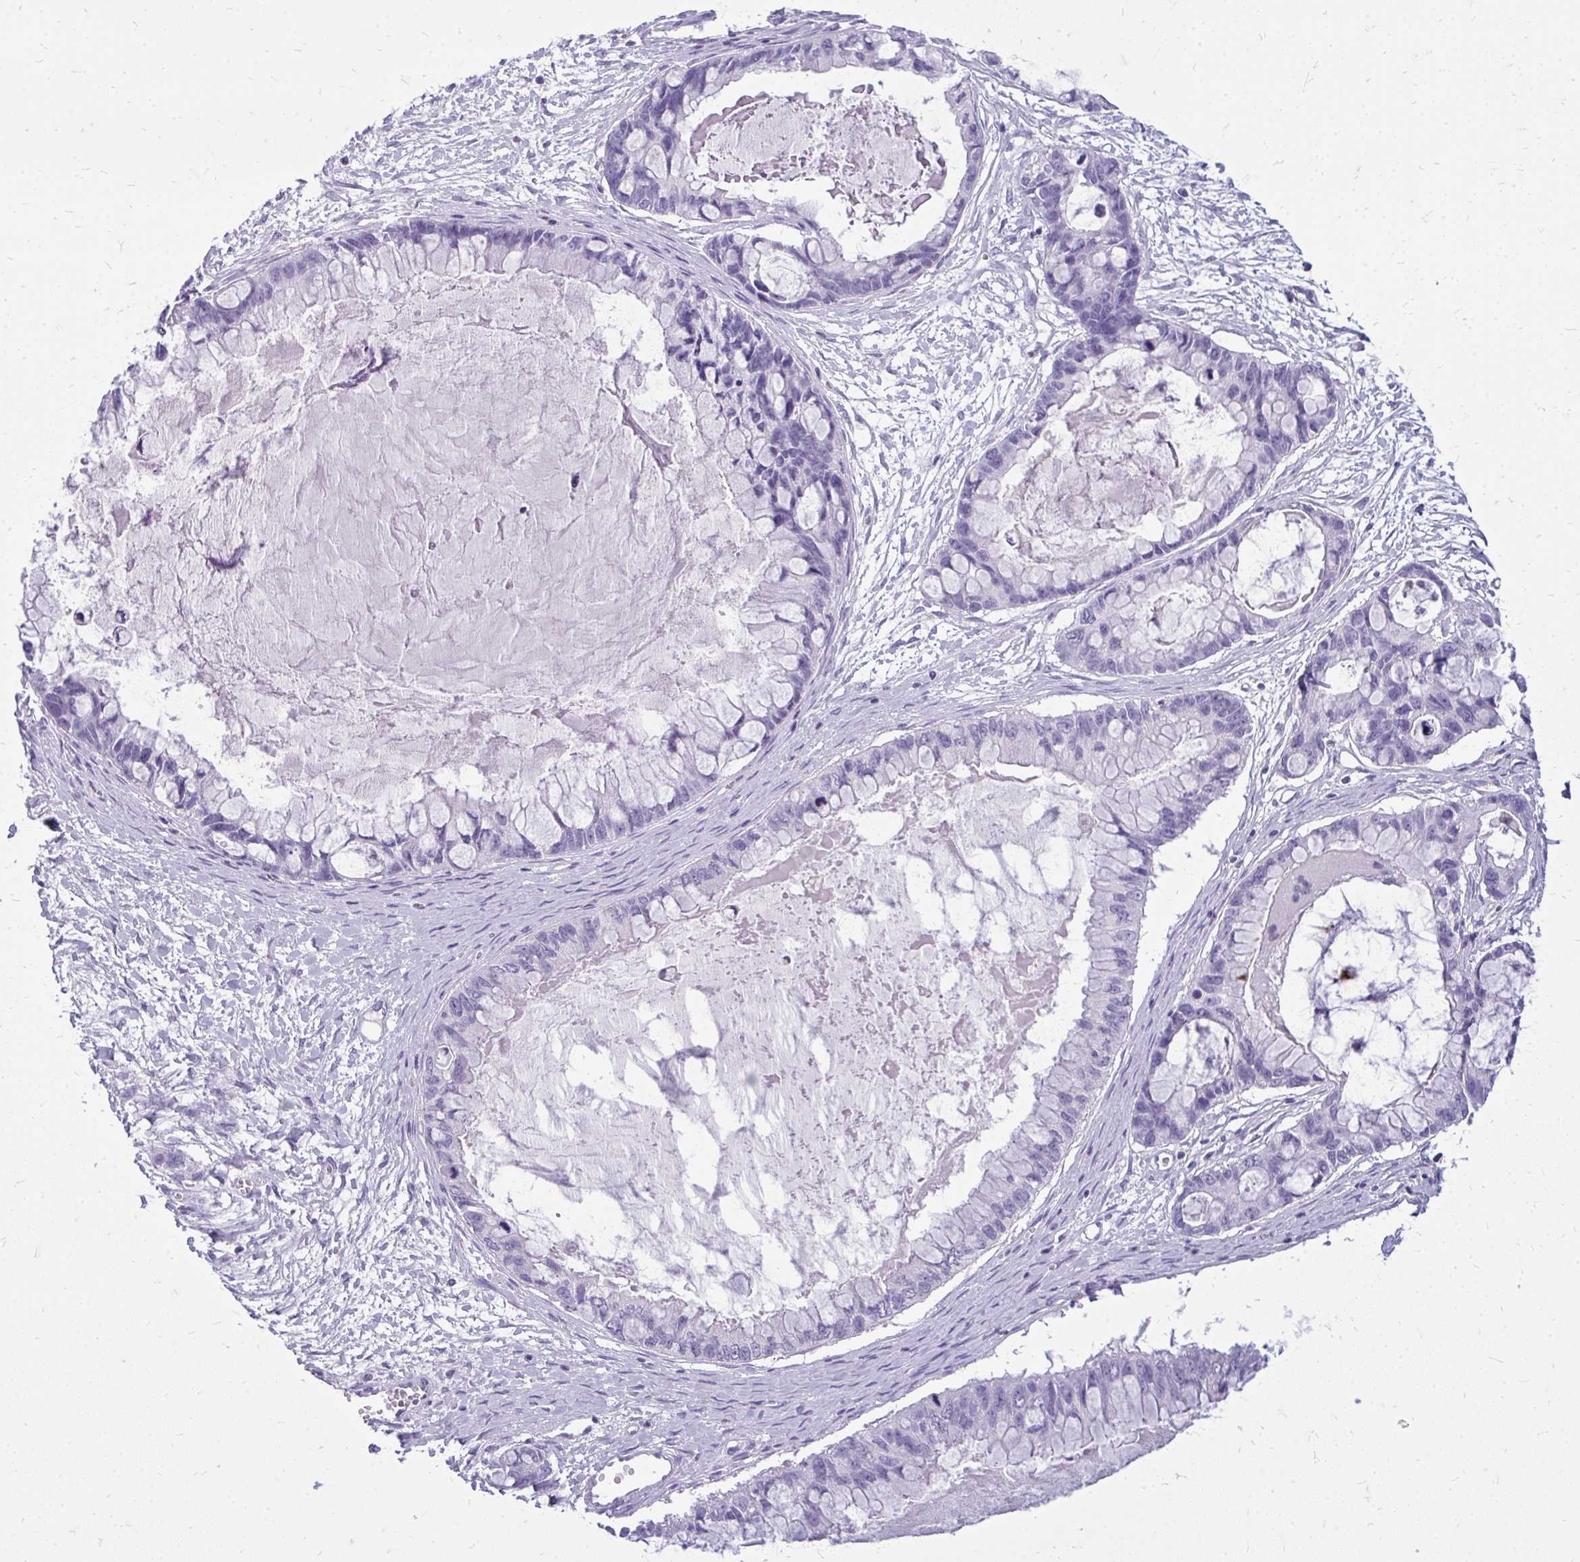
{"staining": {"intensity": "negative", "quantity": "none", "location": "none"}, "tissue": "ovarian cancer", "cell_type": "Tumor cells", "image_type": "cancer", "snomed": [{"axis": "morphology", "description": "Cystadenocarcinoma, mucinous, NOS"}, {"axis": "topography", "description": "Ovary"}], "caption": "Image shows no protein positivity in tumor cells of ovarian cancer (mucinous cystadenocarcinoma) tissue.", "gene": "FABP3", "patient": {"sex": "female", "age": 63}}